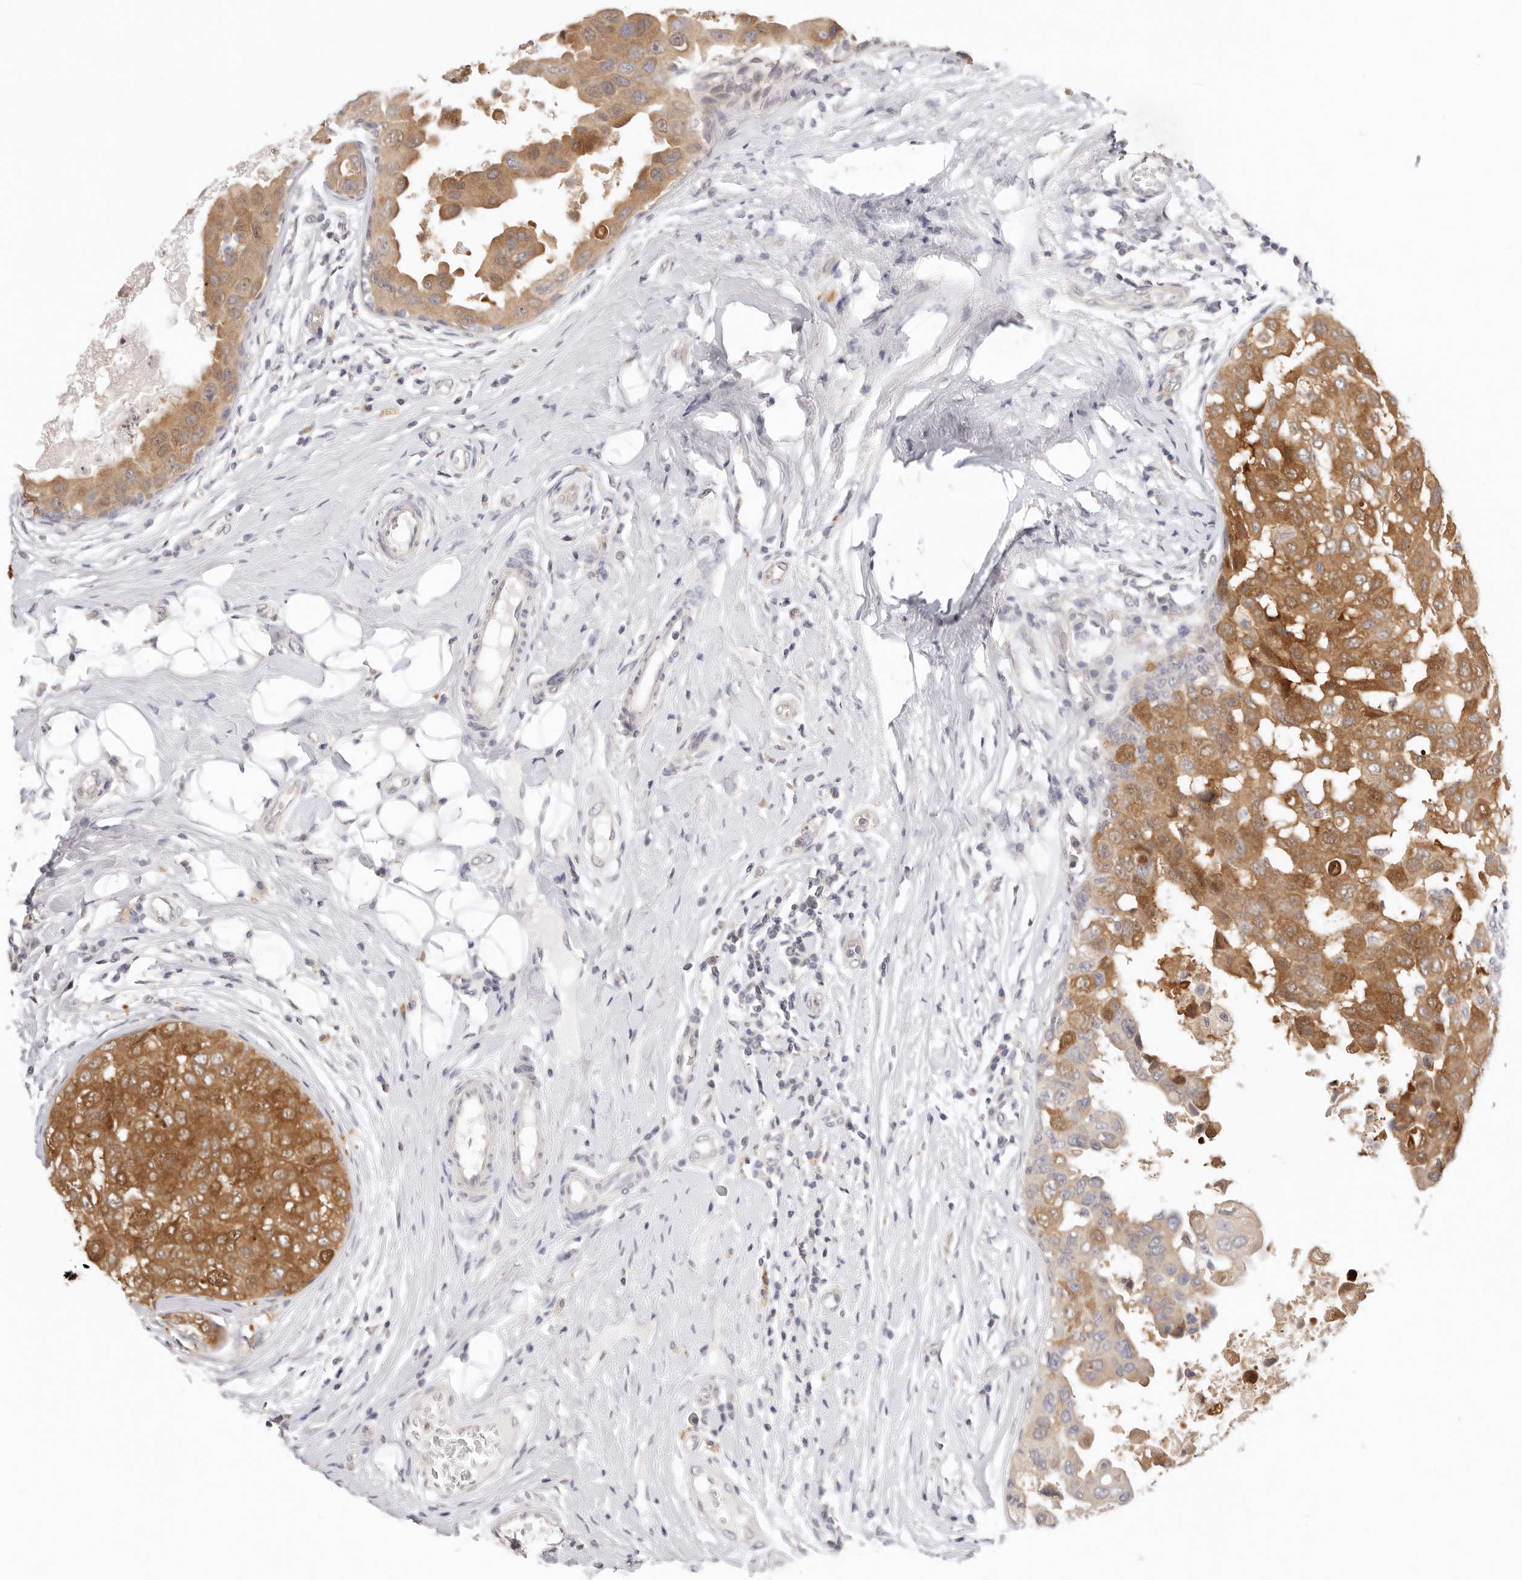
{"staining": {"intensity": "strong", "quantity": ">75%", "location": "cytoplasmic/membranous"}, "tissue": "breast cancer", "cell_type": "Tumor cells", "image_type": "cancer", "snomed": [{"axis": "morphology", "description": "Duct carcinoma"}, {"axis": "topography", "description": "Breast"}], "caption": "This photomicrograph demonstrates breast cancer stained with immunohistochemistry (IHC) to label a protein in brown. The cytoplasmic/membranous of tumor cells show strong positivity for the protein. Nuclei are counter-stained blue.", "gene": "GGPS1", "patient": {"sex": "female", "age": 27}}